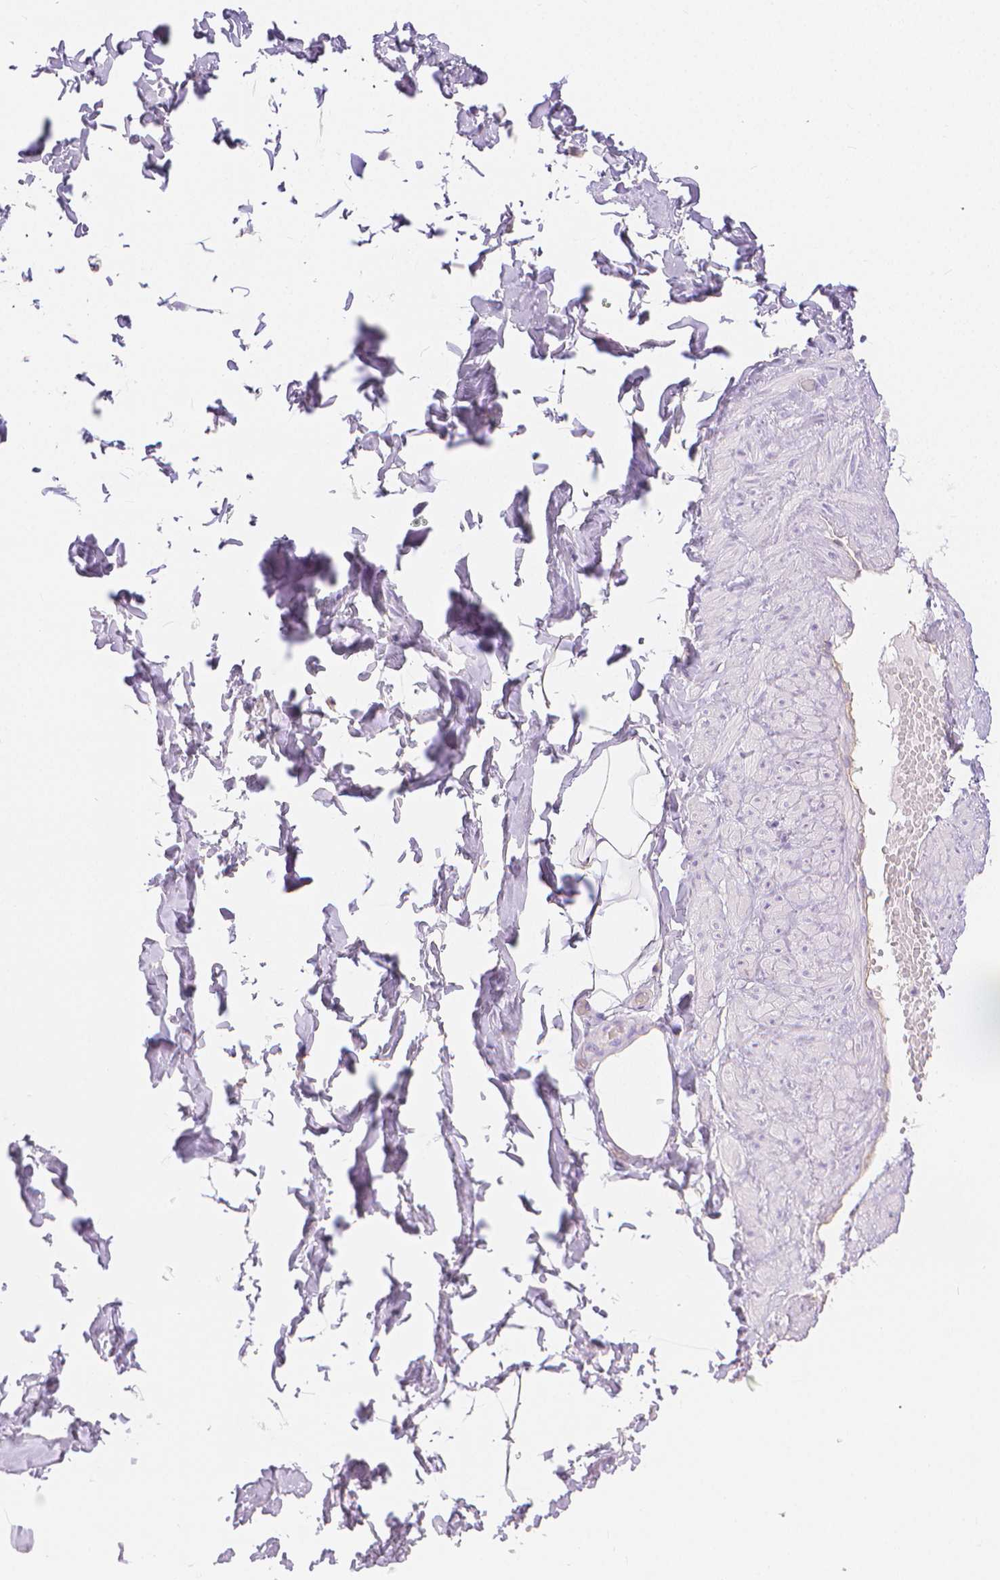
{"staining": {"intensity": "negative", "quantity": "none", "location": "none"}, "tissue": "adipose tissue", "cell_type": "Adipocytes", "image_type": "normal", "snomed": [{"axis": "morphology", "description": "Normal tissue, NOS"}, {"axis": "topography", "description": "Soft tissue"}, {"axis": "topography", "description": "Adipose tissue"}, {"axis": "topography", "description": "Vascular tissue"}, {"axis": "topography", "description": "Peripheral nerve tissue"}], "caption": "Protein analysis of benign adipose tissue displays no significant staining in adipocytes.", "gene": "SLC27A5", "patient": {"sex": "male", "age": 29}}